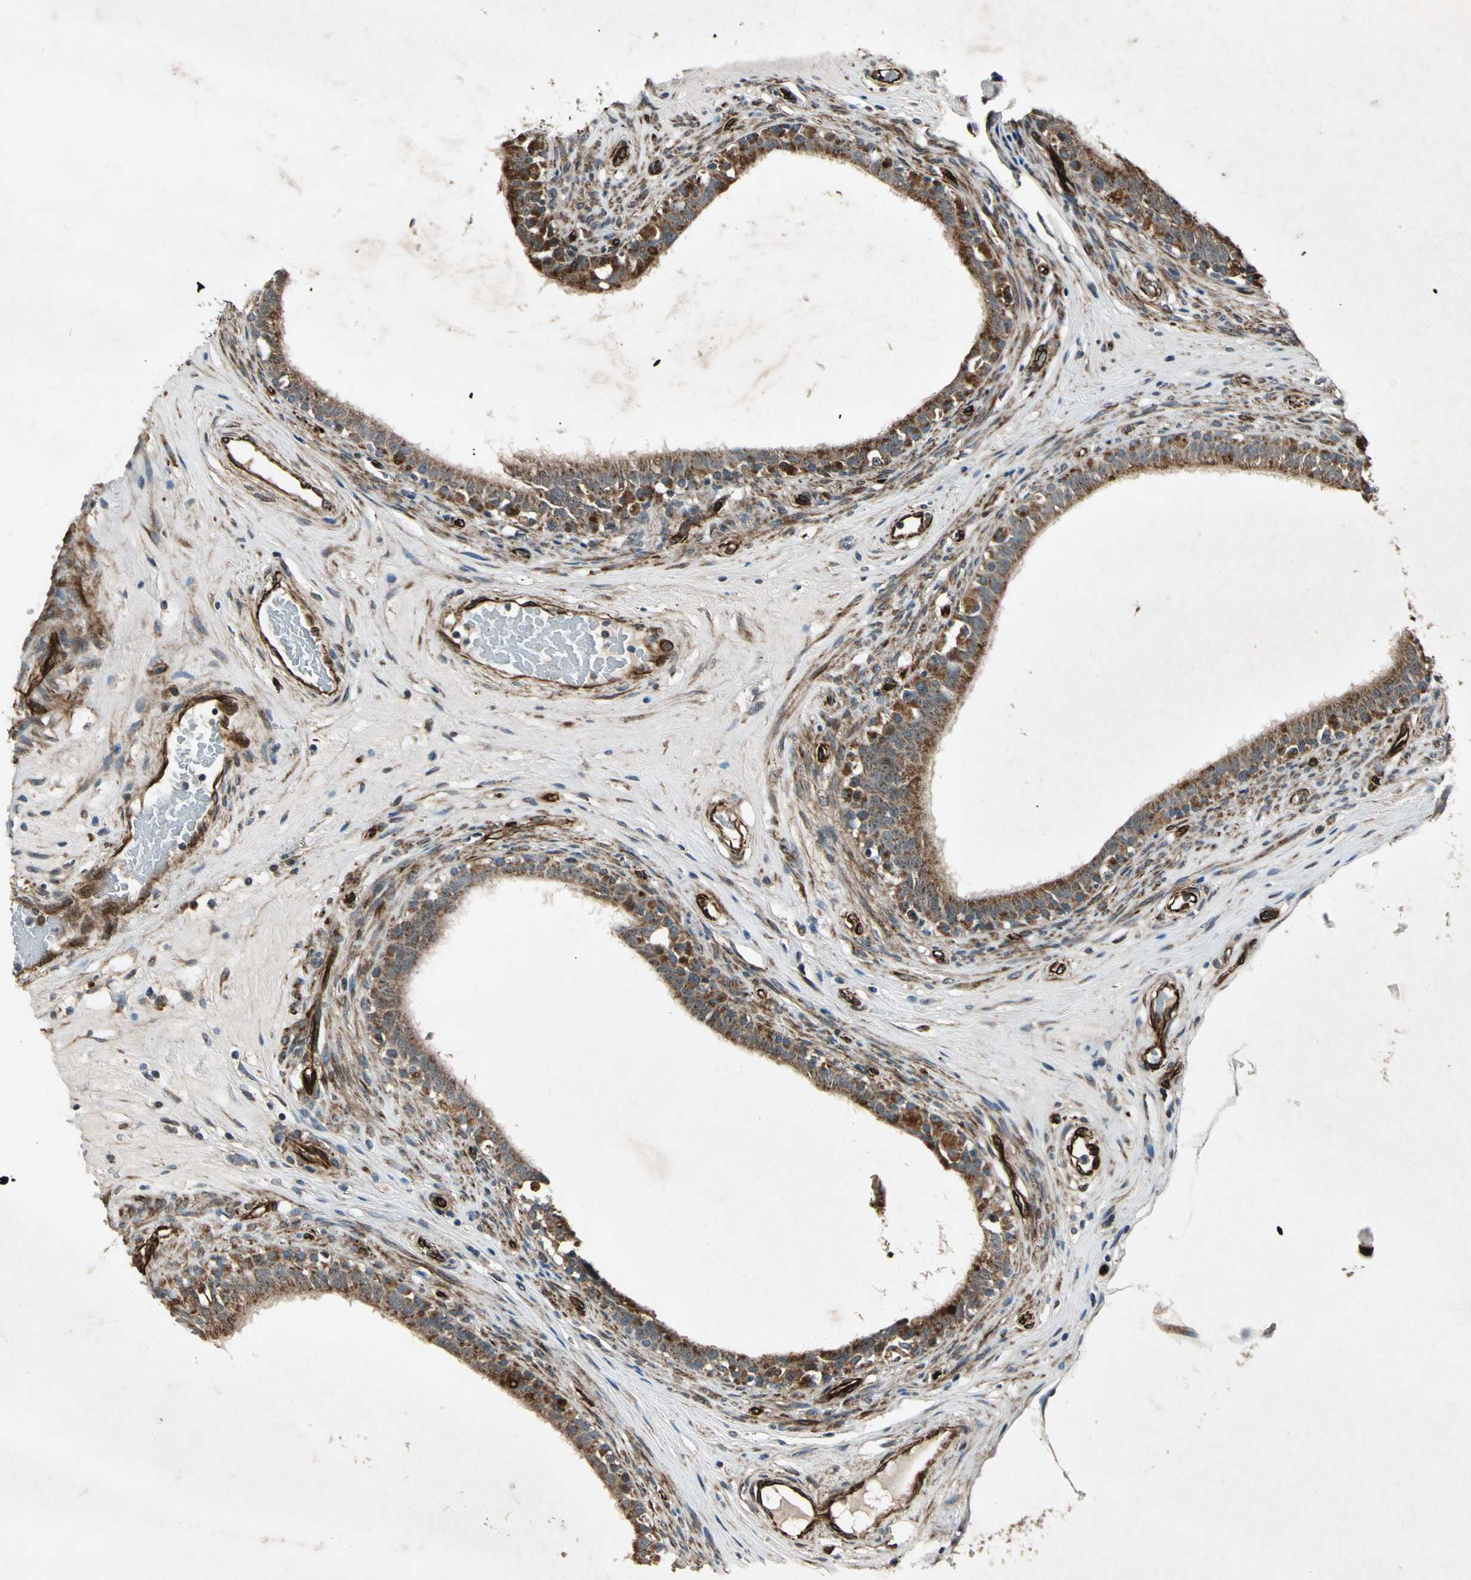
{"staining": {"intensity": "strong", "quantity": ">75%", "location": "cytoplasmic/membranous"}, "tissue": "epididymis", "cell_type": "Glandular cells", "image_type": "normal", "snomed": [{"axis": "morphology", "description": "Normal tissue, NOS"}, {"axis": "morphology", "description": "Inflammation, NOS"}, {"axis": "topography", "description": "Epididymis"}], "caption": "Protein positivity by immunohistochemistry reveals strong cytoplasmic/membranous expression in approximately >75% of glandular cells in unremarkable epididymis.", "gene": "EXD2", "patient": {"sex": "male", "age": 84}}